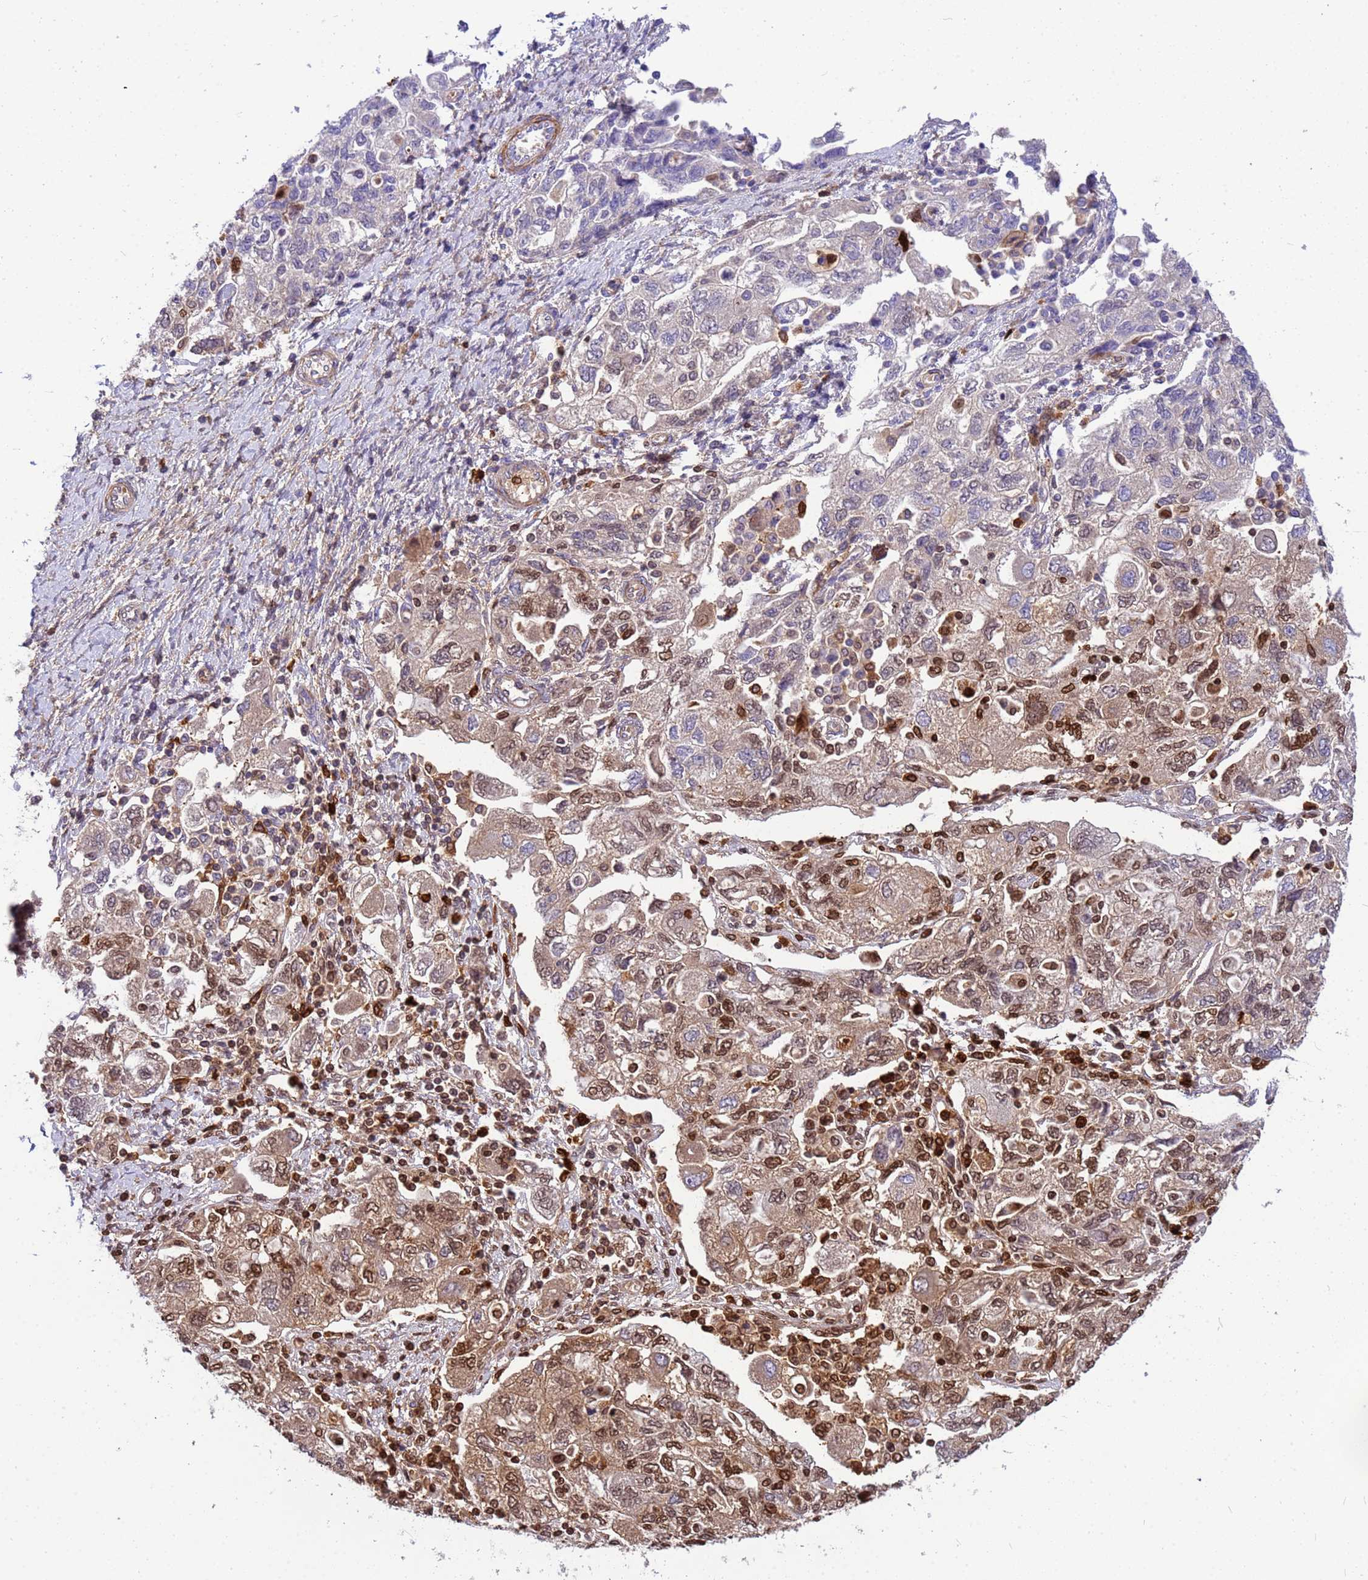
{"staining": {"intensity": "moderate", "quantity": ">75%", "location": "cytoplasmic/membranous,nuclear"}, "tissue": "ovarian cancer", "cell_type": "Tumor cells", "image_type": "cancer", "snomed": [{"axis": "morphology", "description": "Carcinoma, NOS"}, {"axis": "morphology", "description": "Cystadenocarcinoma, serous, NOS"}, {"axis": "topography", "description": "Ovary"}], "caption": "There is medium levels of moderate cytoplasmic/membranous and nuclear staining in tumor cells of carcinoma (ovarian), as demonstrated by immunohistochemical staining (brown color).", "gene": "ORM1", "patient": {"sex": "female", "age": 69}}